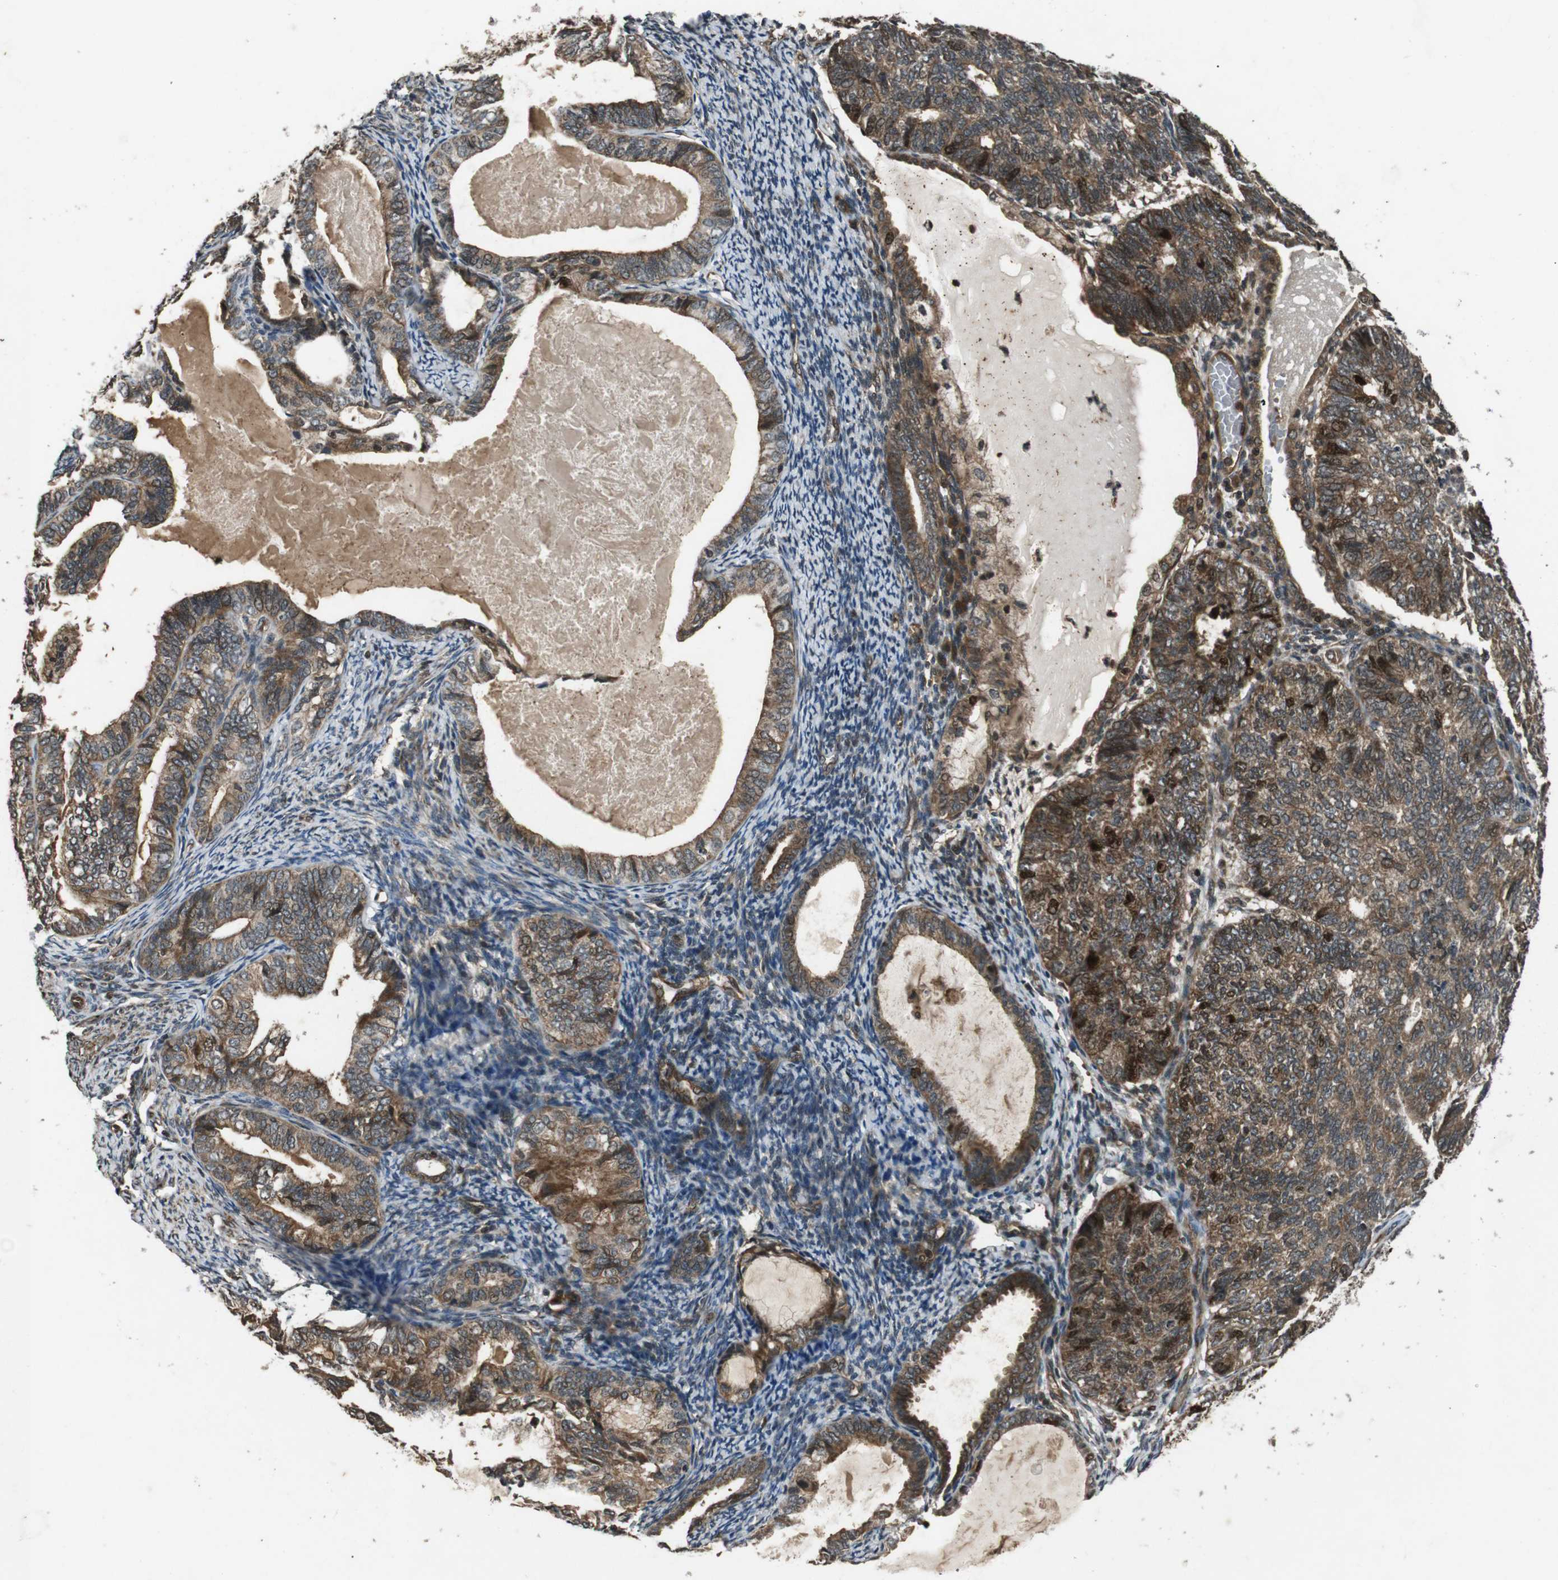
{"staining": {"intensity": "strong", "quantity": ">75%", "location": "cytoplasmic/membranous,nuclear"}, "tissue": "endometrial cancer", "cell_type": "Tumor cells", "image_type": "cancer", "snomed": [{"axis": "morphology", "description": "Adenocarcinoma, NOS"}, {"axis": "topography", "description": "Uterus"}], "caption": "High-magnification brightfield microscopy of adenocarcinoma (endometrial) stained with DAB (brown) and counterstained with hematoxylin (blue). tumor cells exhibit strong cytoplasmic/membranous and nuclear staining is appreciated in approximately>75% of cells.", "gene": "PLK2", "patient": {"sex": "female", "age": 60}}